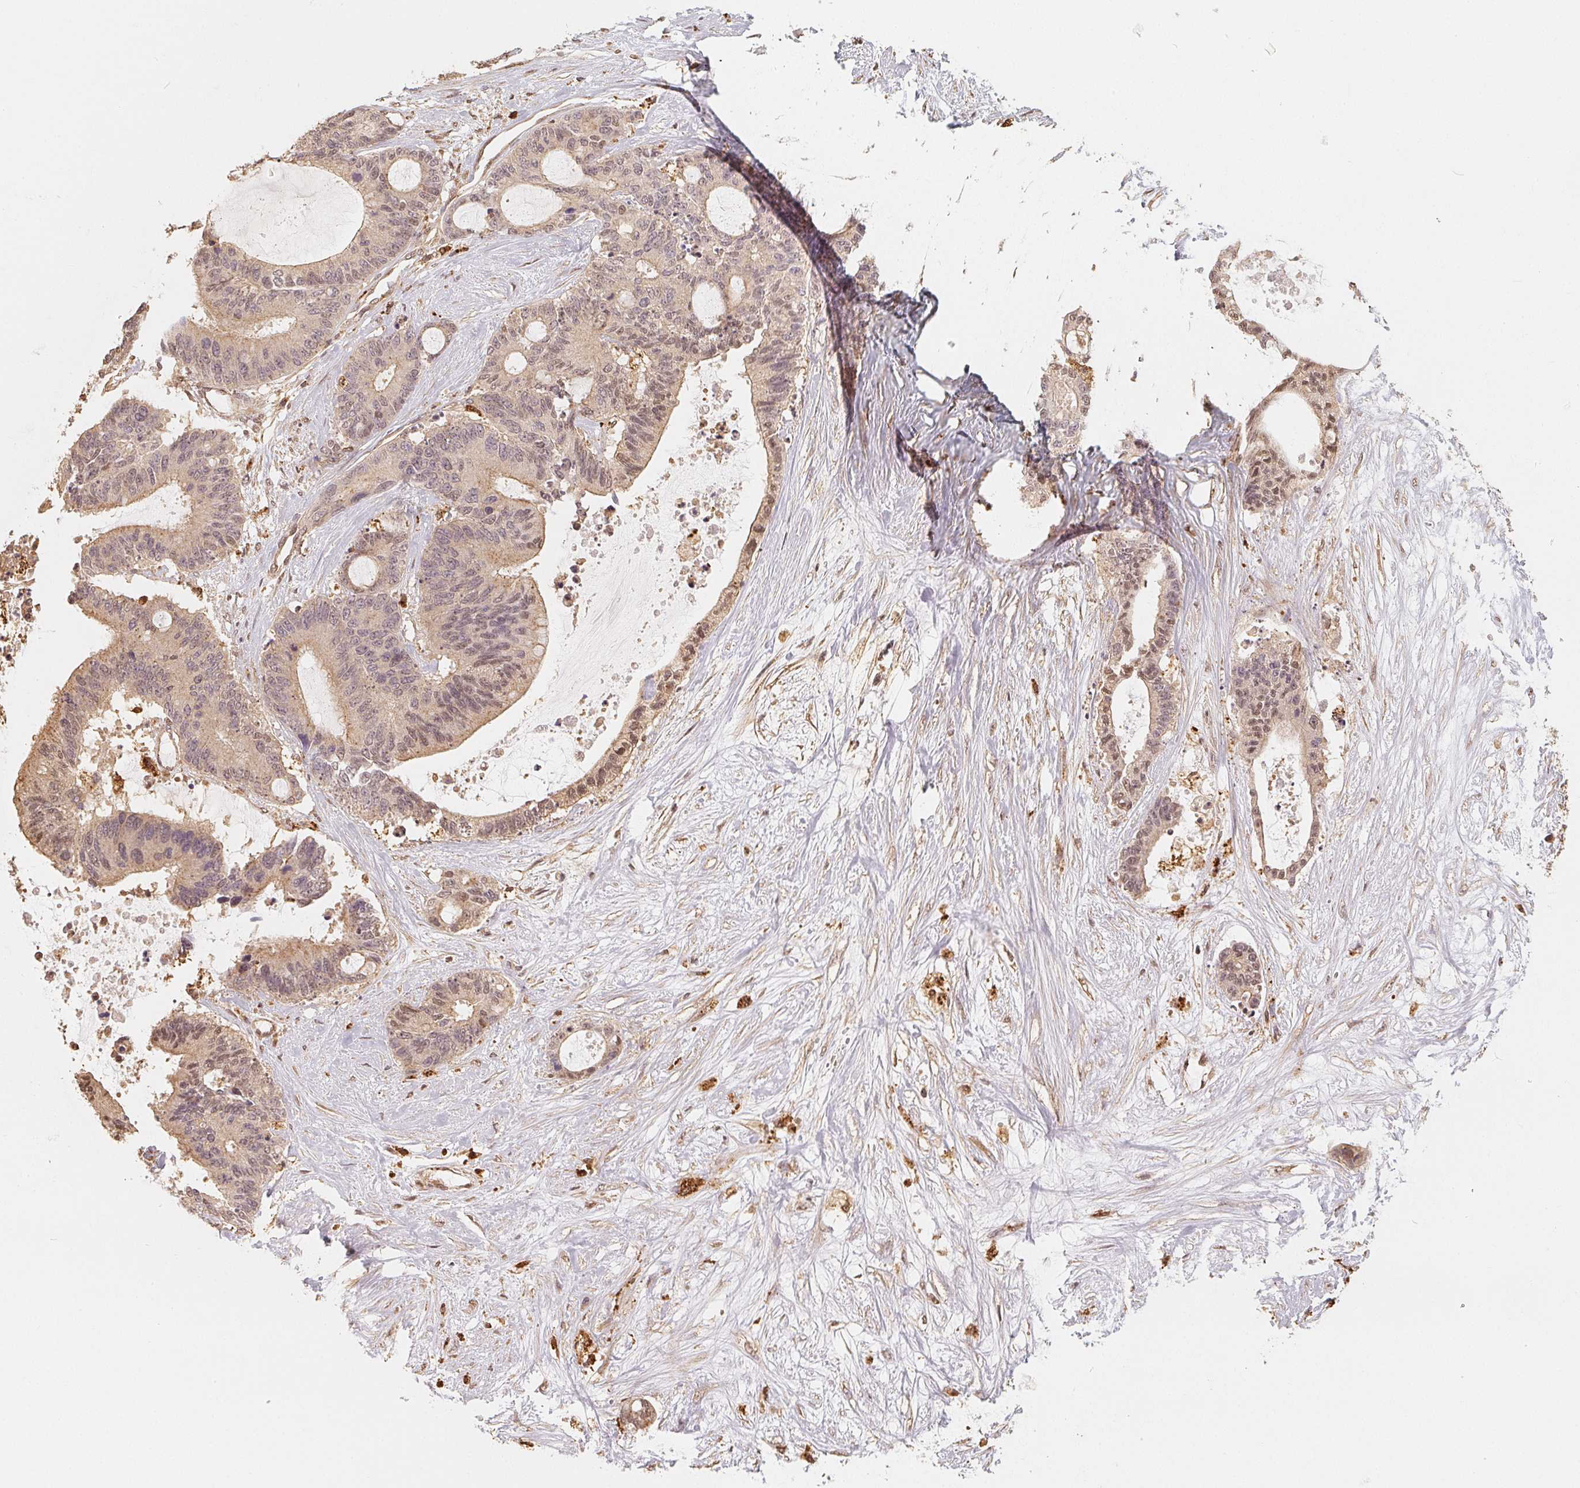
{"staining": {"intensity": "weak", "quantity": "<25%", "location": "nuclear"}, "tissue": "liver cancer", "cell_type": "Tumor cells", "image_type": "cancer", "snomed": [{"axis": "morphology", "description": "Normal tissue, NOS"}, {"axis": "morphology", "description": "Cholangiocarcinoma"}, {"axis": "topography", "description": "Liver"}, {"axis": "topography", "description": "Peripheral nerve tissue"}], "caption": "This is an immunohistochemistry (IHC) micrograph of human liver cholangiocarcinoma. There is no expression in tumor cells.", "gene": "GUSB", "patient": {"sex": "female", "age": 73}}